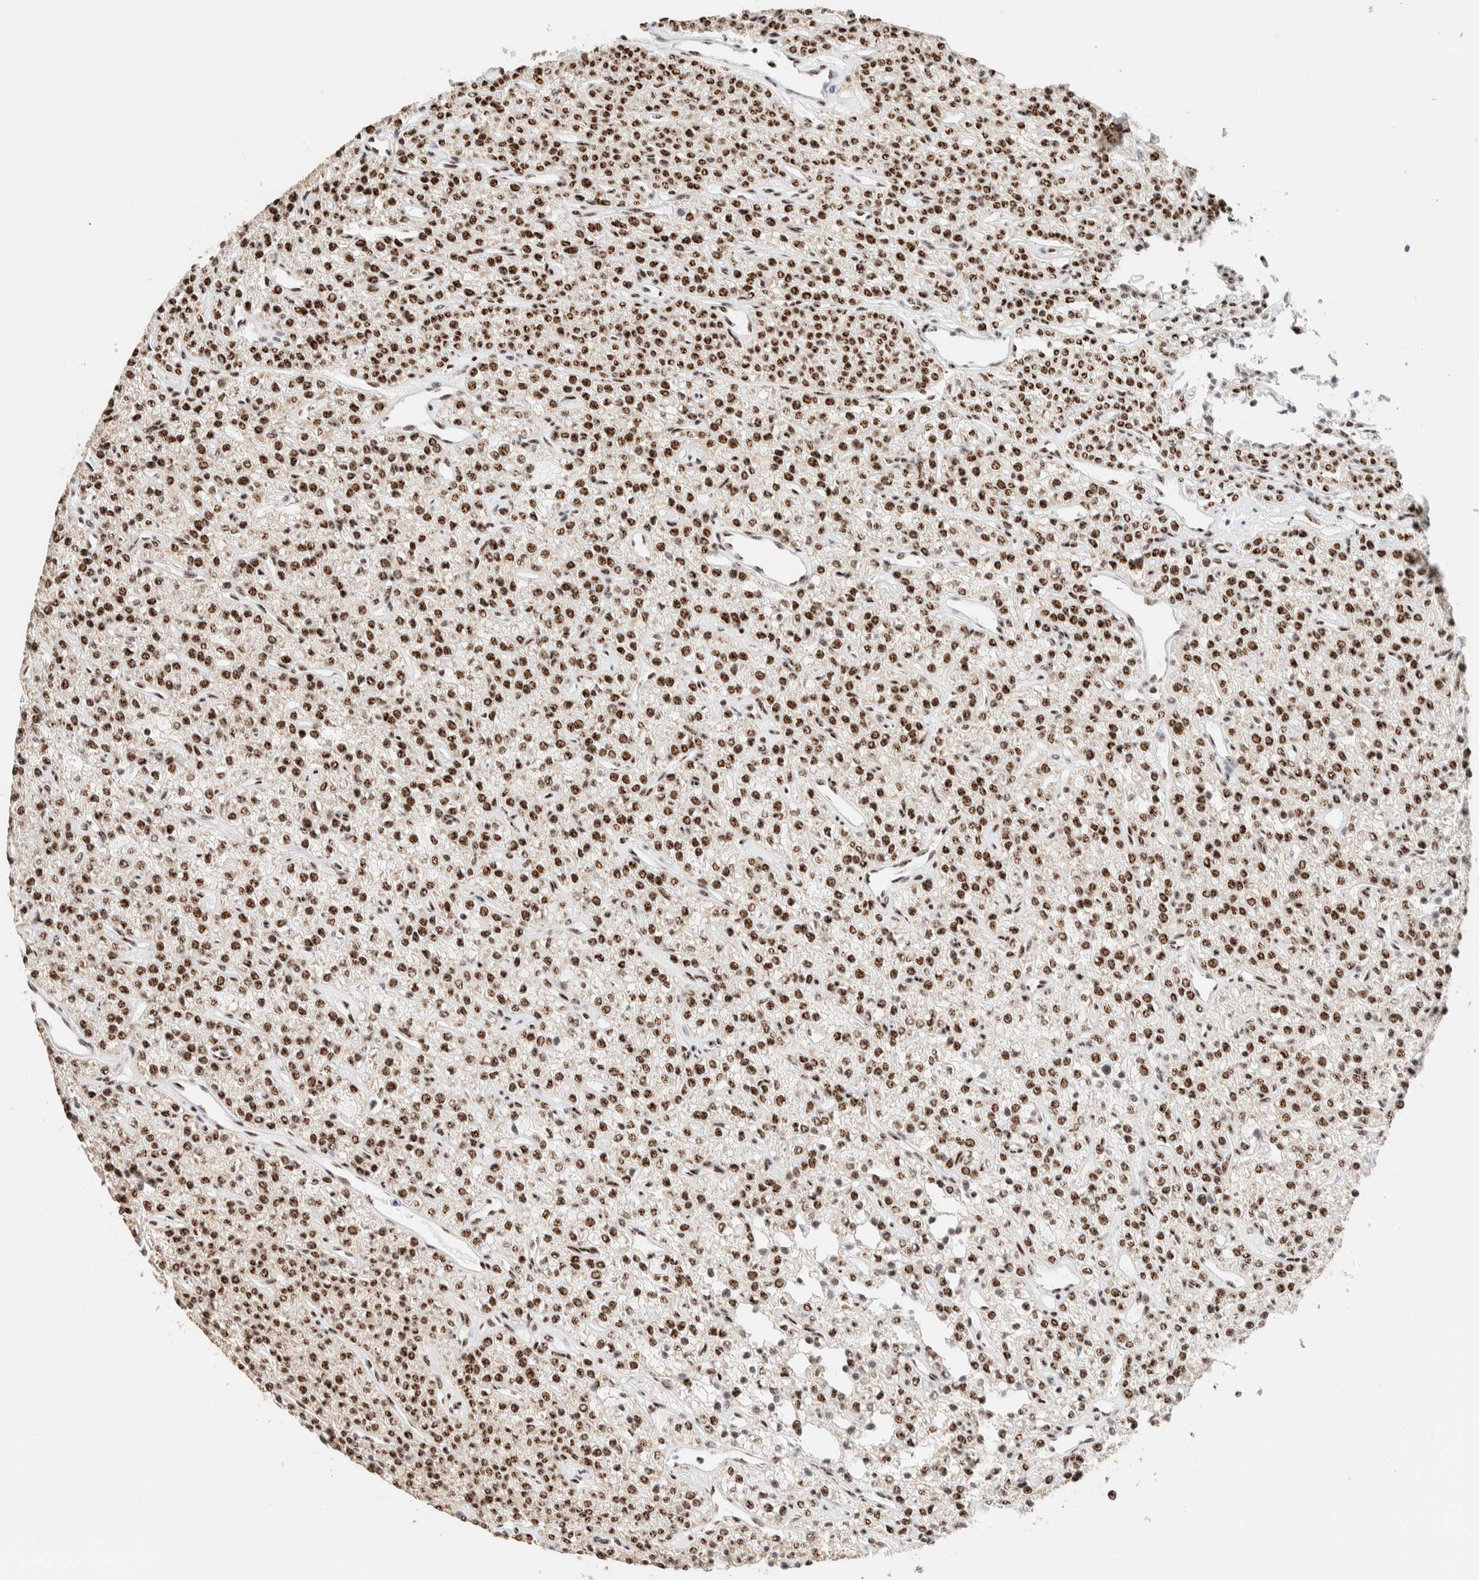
{"staining": {"intensity": "strong", "quantity": ">75%", "location": "nuclear"}, "tissue": "parathyroid gland", "cell_type": "Glandular cells", "image_type": "normal", "snomed": [{"axis": "morphology", "description": "Normal tissue, NOS"}, {"axis": "topography", "description": "Parathyroid gland"}], "caption": "Immunohistochemistry of normal parathyroid gland shows high levels of strong nuclear expression in approximately >75% of glandular cells.", "gene": "SON", "patient": {"sex": "male", "age": 46}}